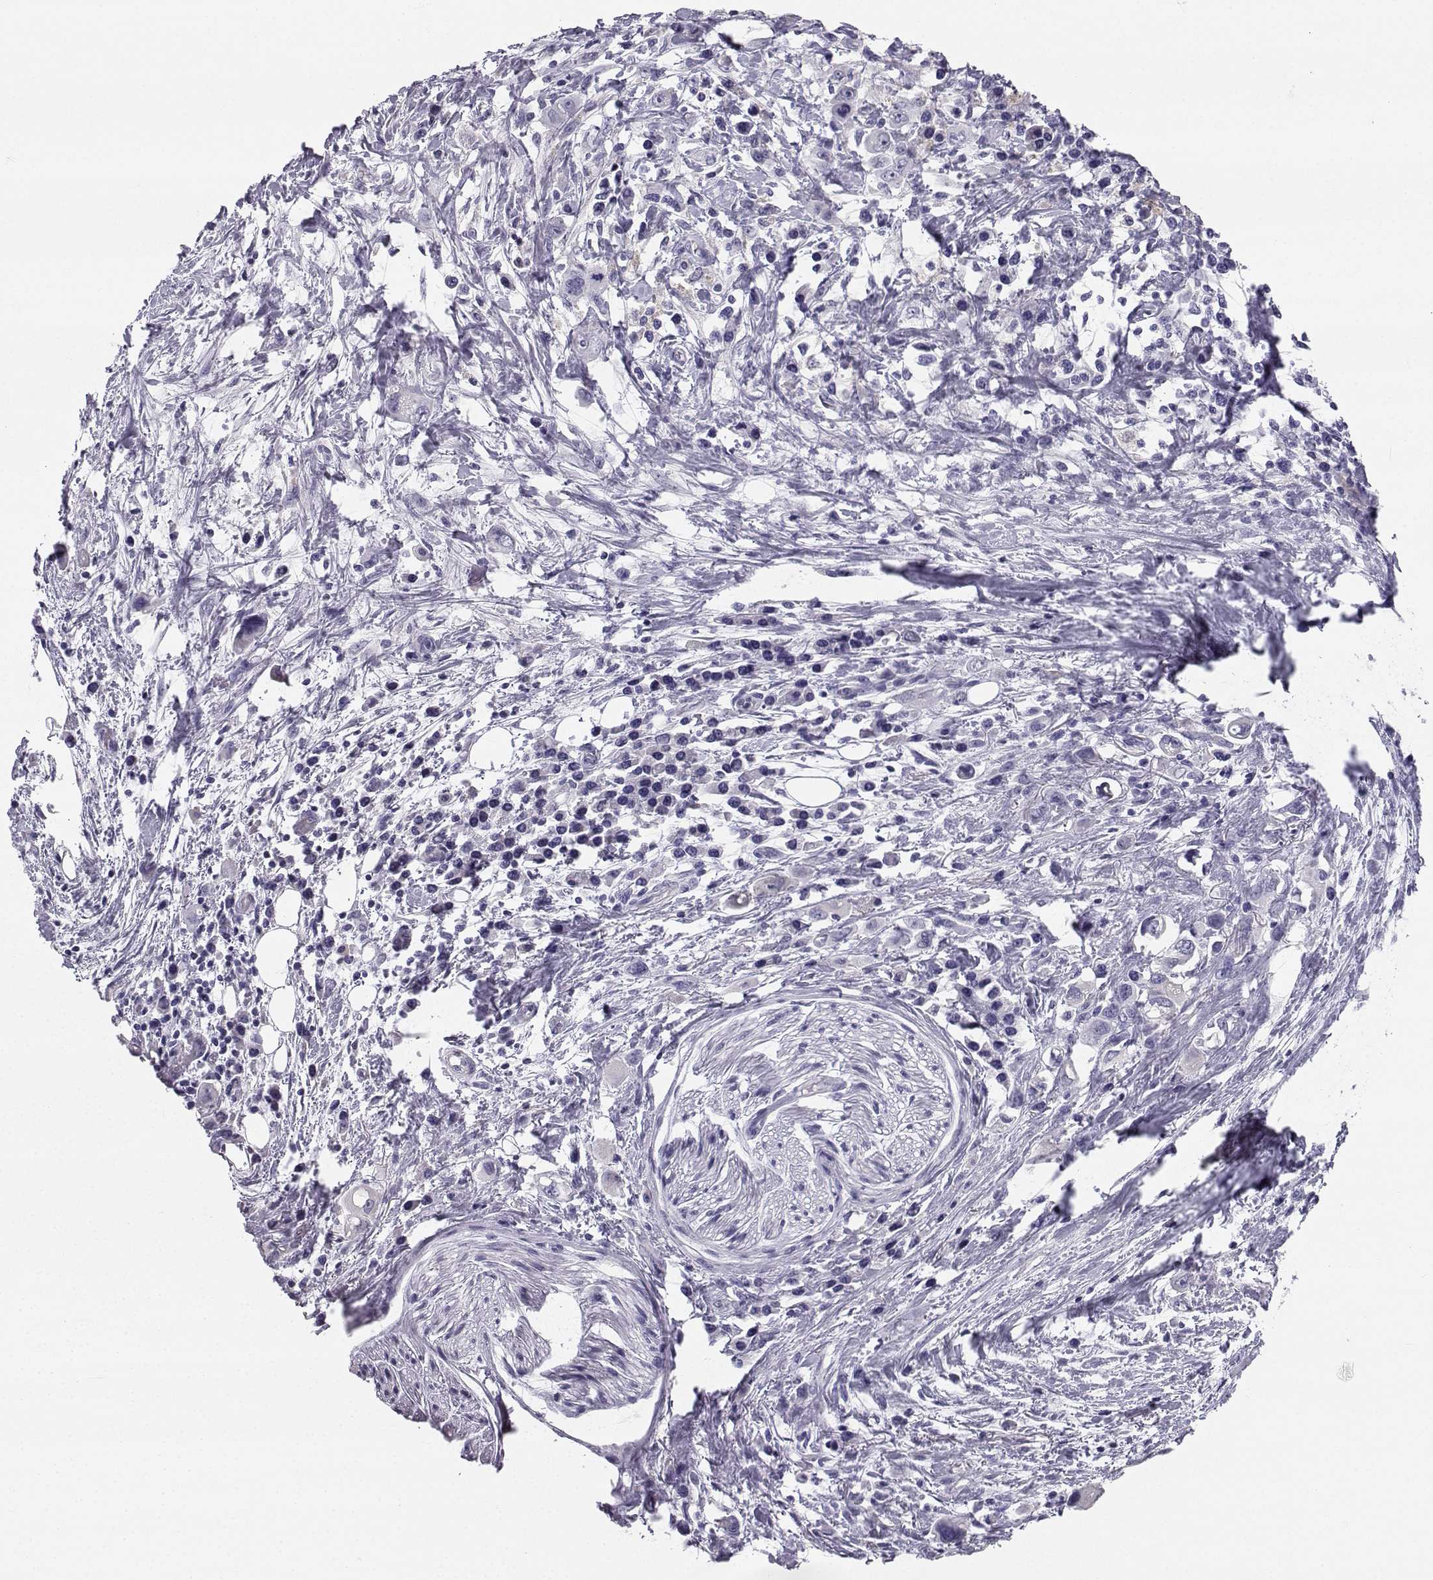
{"staining": {"intensity": "negative", "quantity": "none", "location": "none"}, "tissue": "stomach cancer", "cell_type": "Tumor cells", "image_type": "cancer", "snomed": [{"axis": "morphology", "description": "Adenocarcinoma, NOS"}, {"axis": "topography", "description": "Stomach, upper"}], "caption": "IHC histopathology image of neoplastic tissue: human adenocarcinoma (stomach) stained with DAB demonstrates no significant protein positivity in tumor cells.", "gene": "SYCE1", "patient": {"sex": "male", "age": 75}}